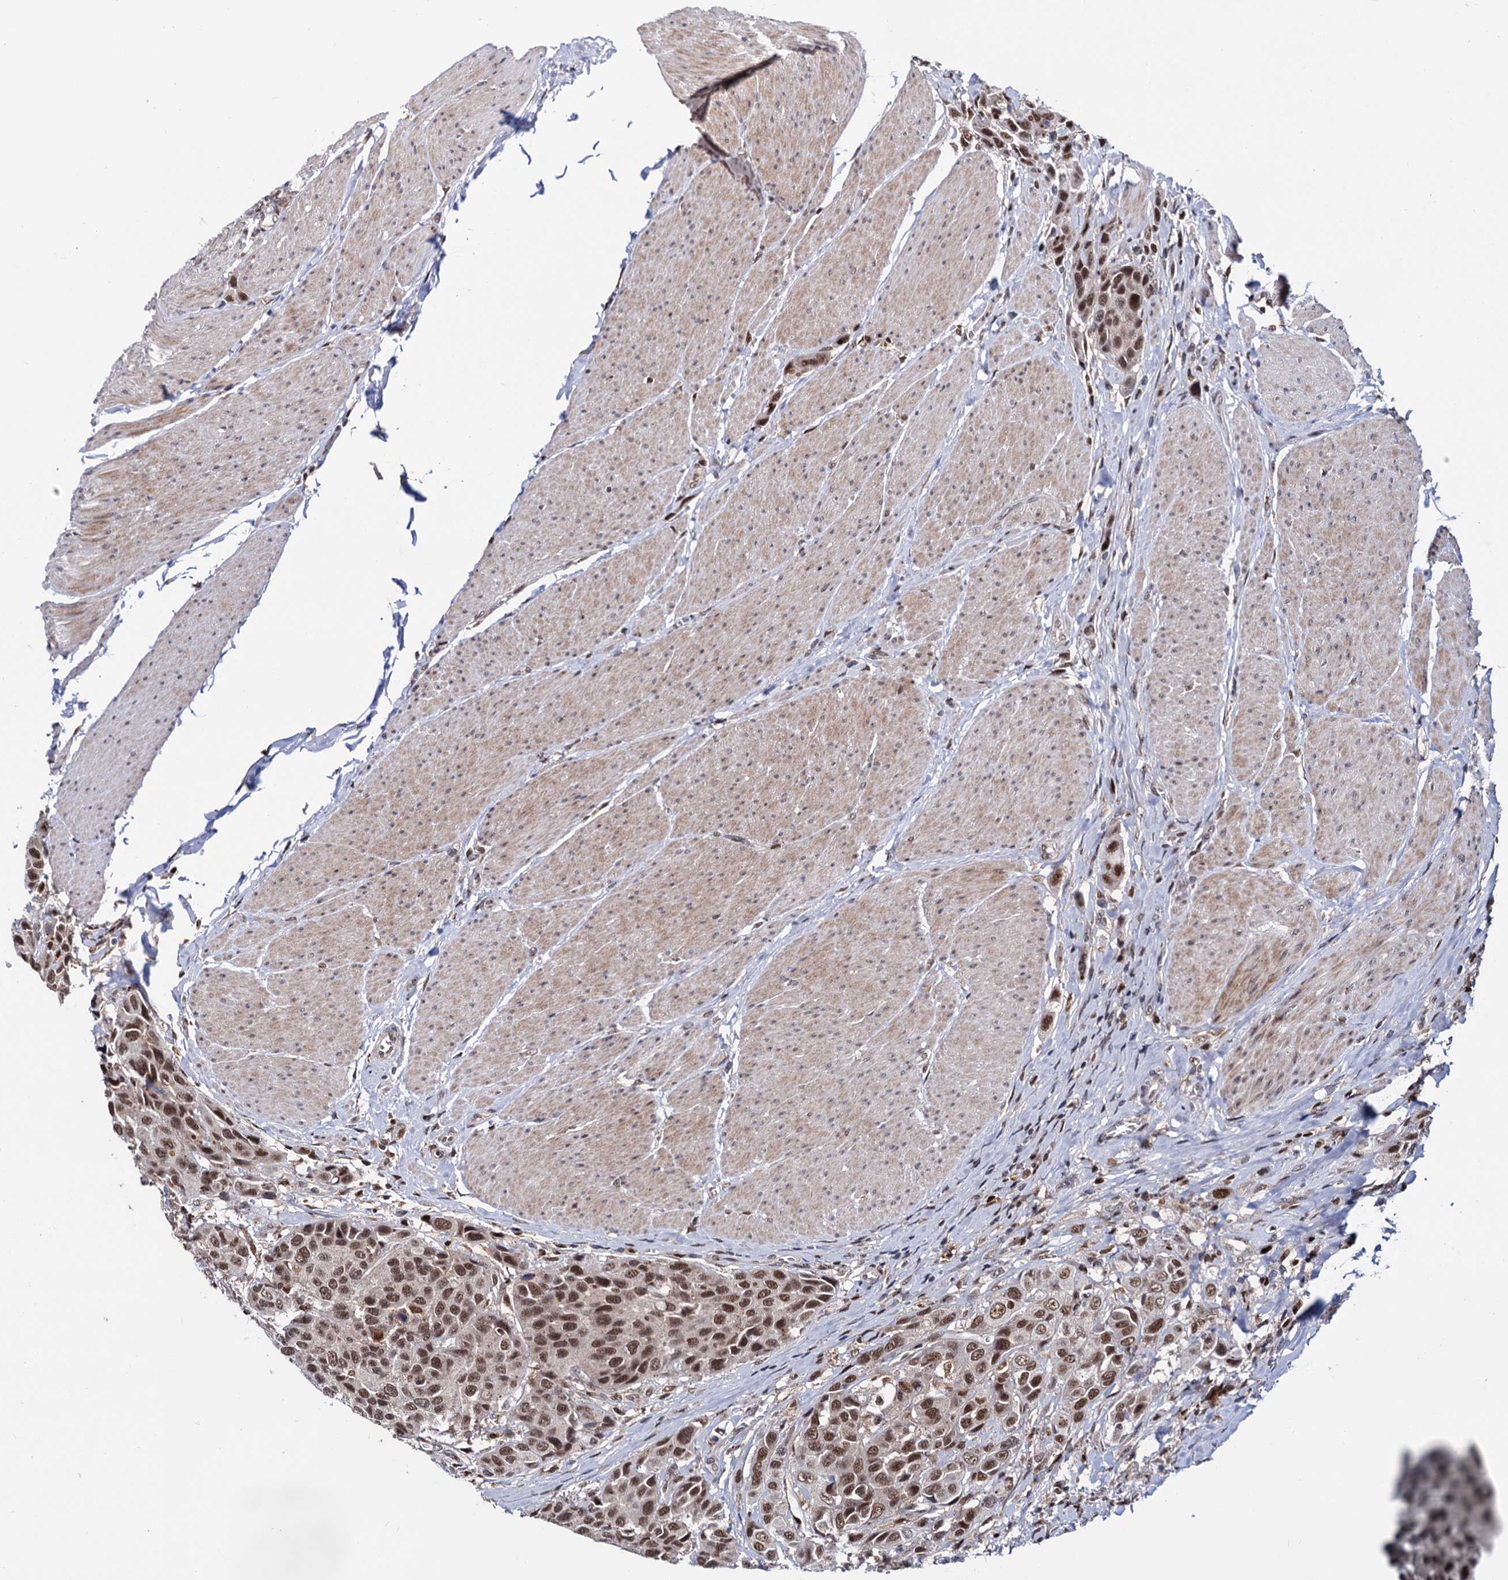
{"staining": {"intensity": "moderate", "quantity": ">75%", "location": "nuclear"}, "tissue": "urothelial cancer", "cell_type": "Tumor cells", "image_type": "cancer", "snomed": [{"axis": "morphology", "description": "Urothelial carcinoma, High grade"}, {"axis": "topography", "description": "Urinary bladder"}], "caption": "Moderate nuclear staining for a protein is seen in about >75% of tumor cells of high-grade urothelial carcinoma using IHC.", "gene": "RNASEH2B", "patient": {"sex": "male", "age": 50}}